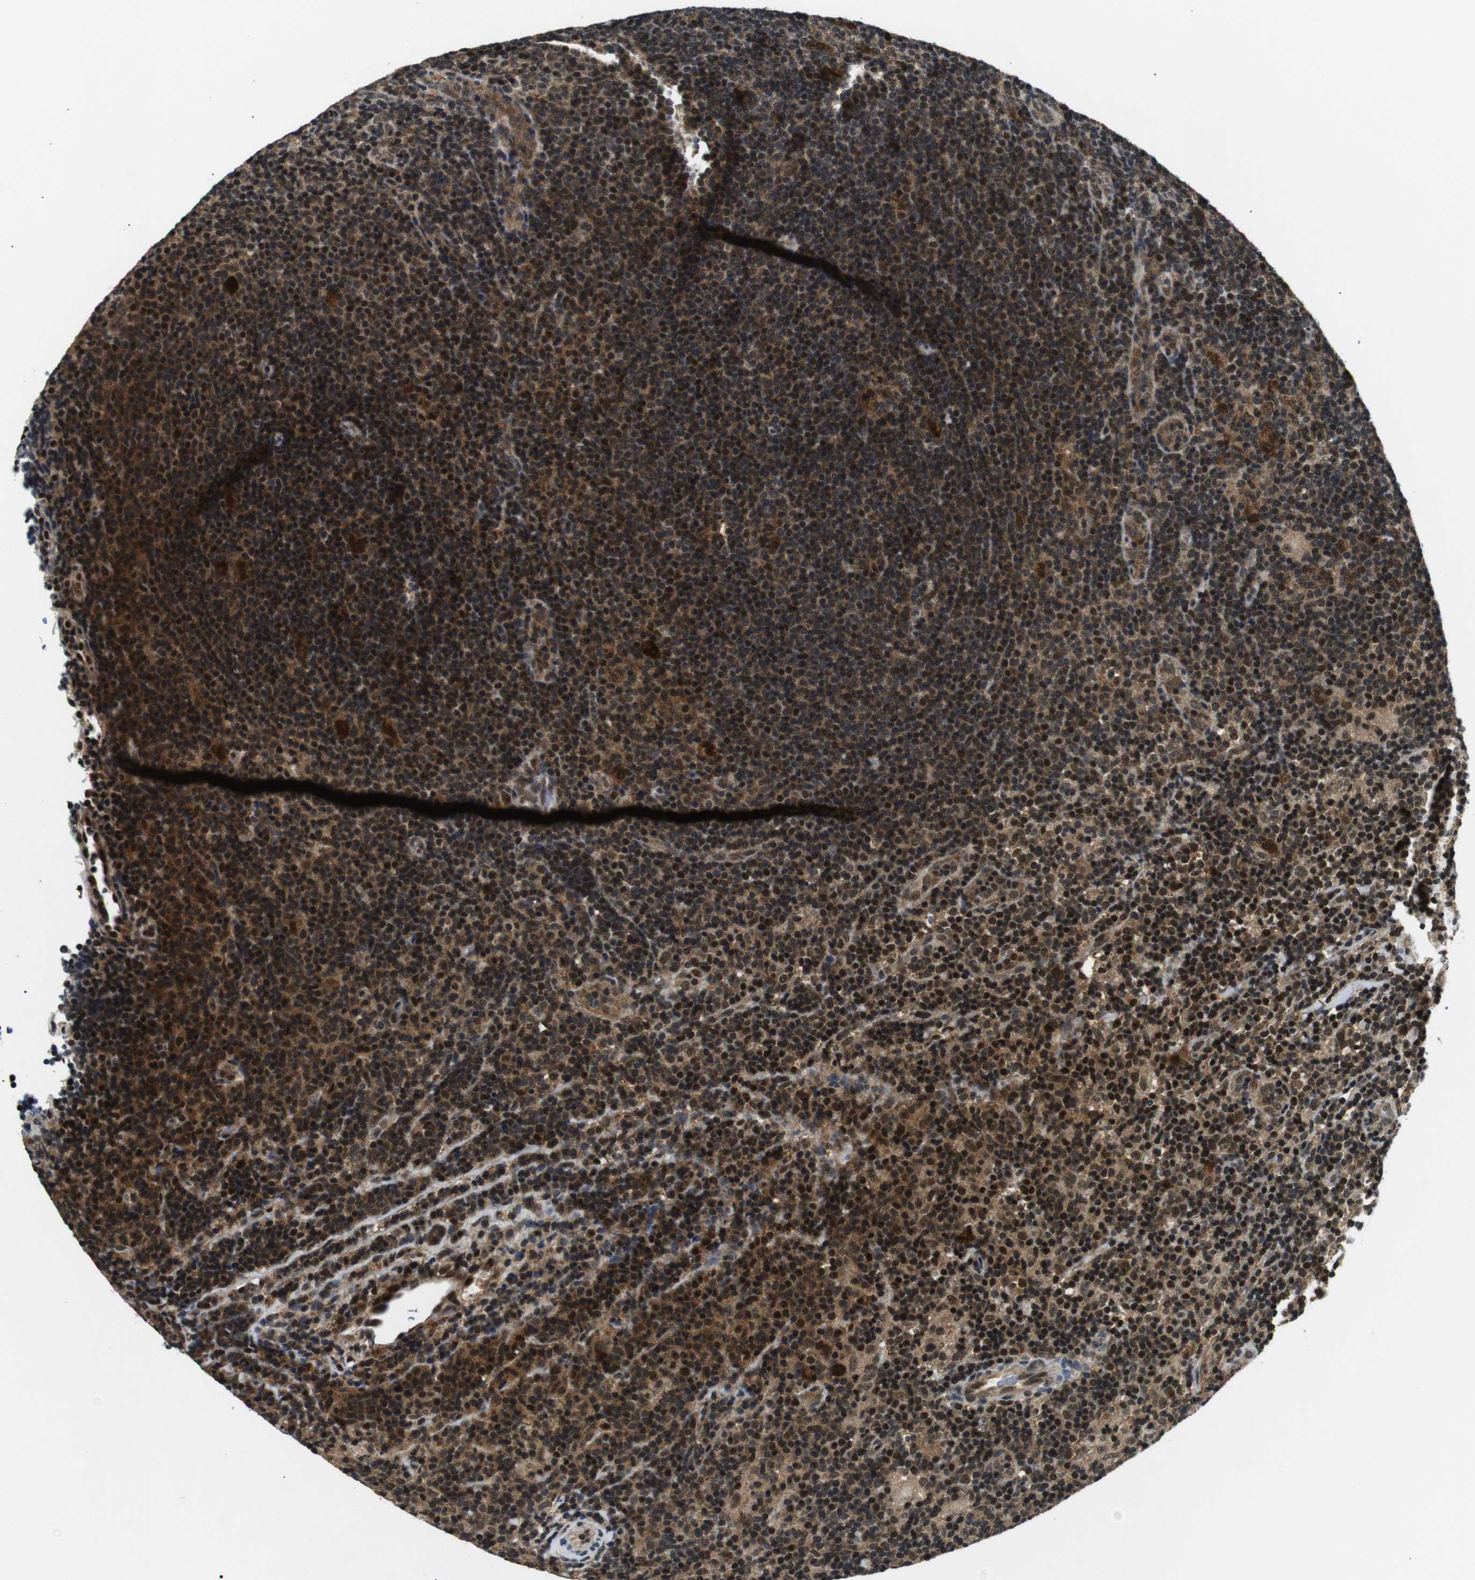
{"staining": {"intensity": "strong", "quantity": ">75%", "location": "nuclear"}, "tissue": "lymphoma", "cell_type": "Tumor cells", "image_type": "cancer", "snomed": [{"axis": "morphology", "description": "Hodgkin's disease, NOS"}, {"axis": "topography", "description": "Lymph node"}], "caption": "Hodgkin's disease stained for a protein shows strong nuclear positivity in tumor cells.", "gene": "SKP1", "patient": {"sex": "female", "age": 57}}